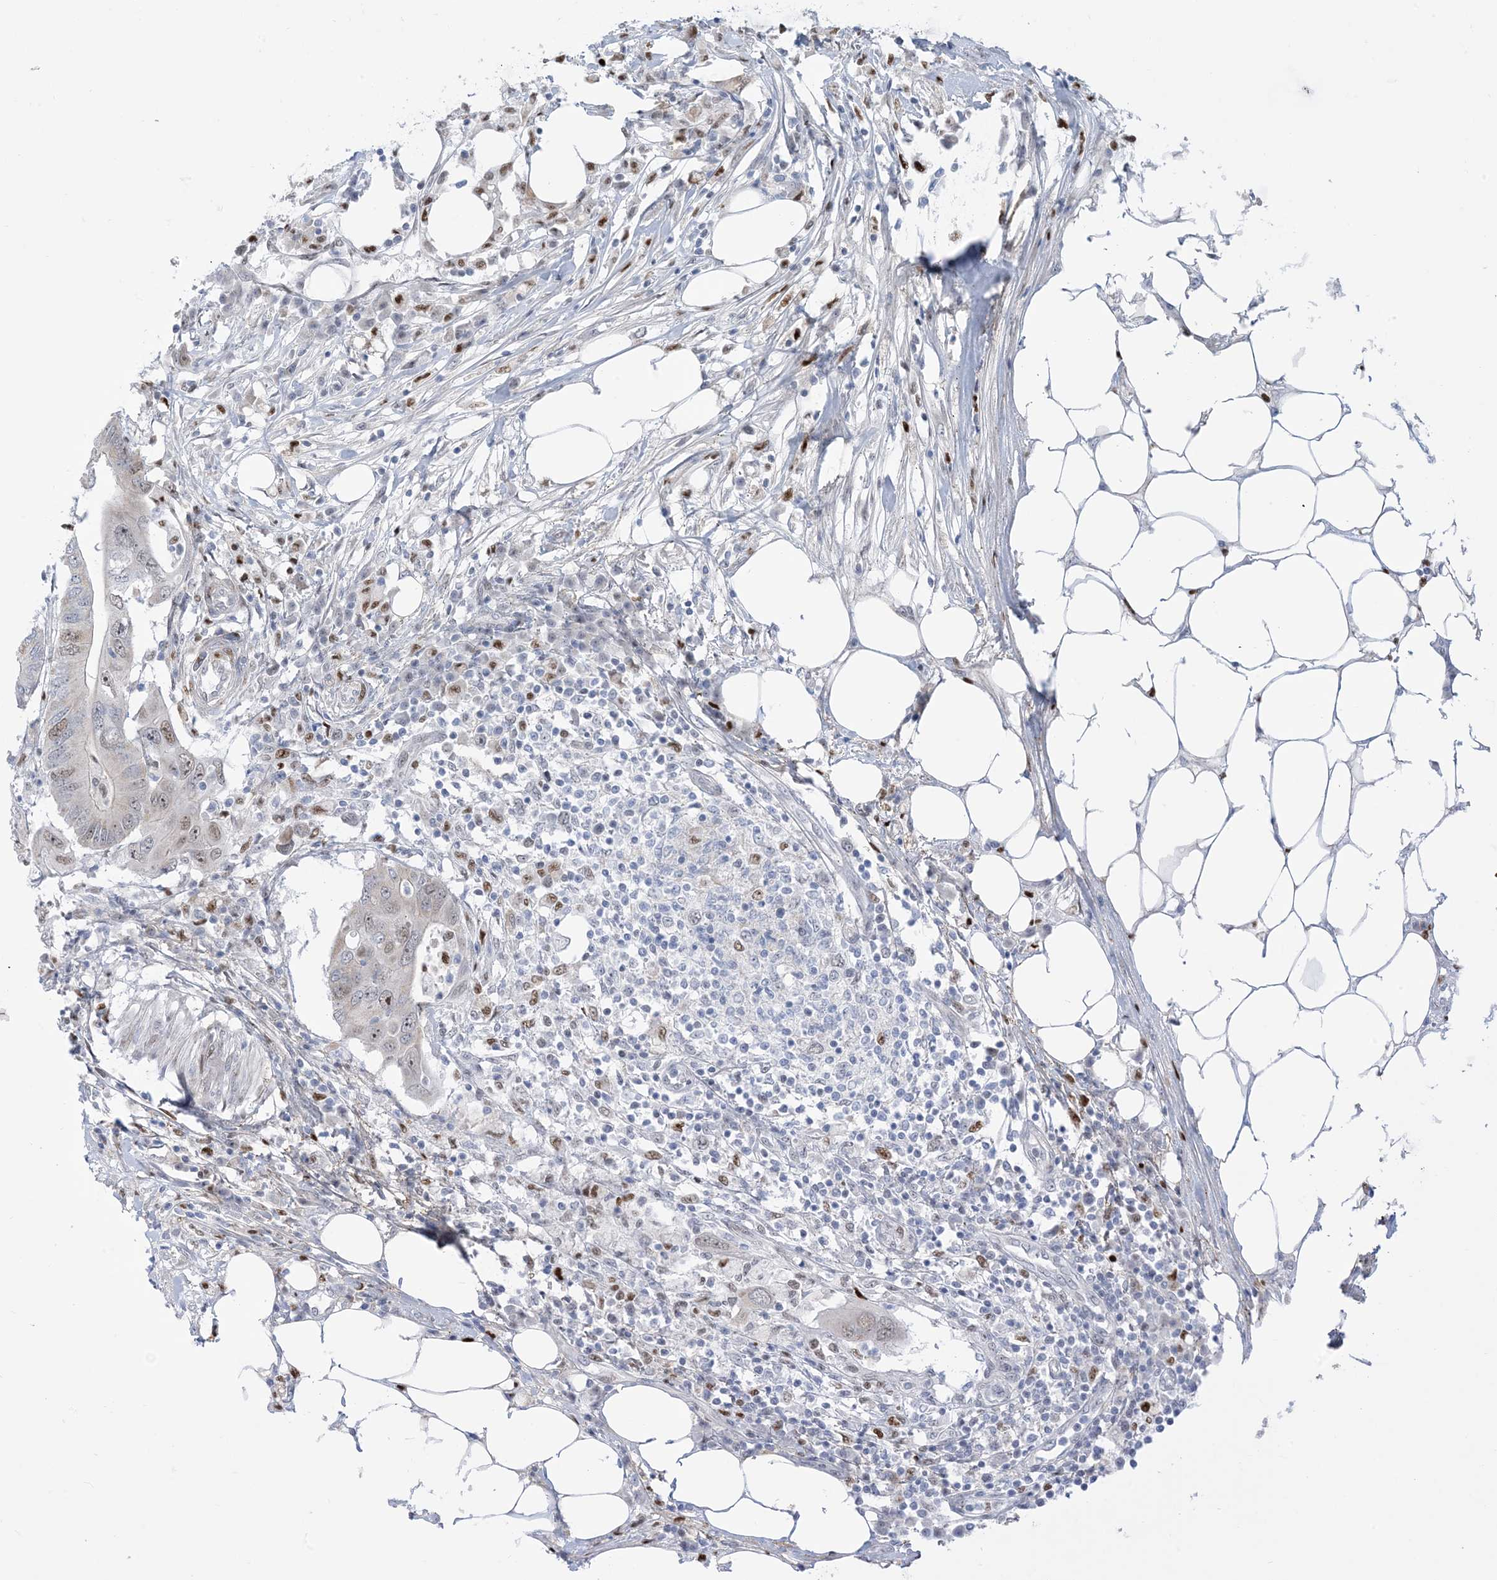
{"staining": {"intensity": "moderate", "quantity": "<25%", "location": "nuclear"}, "tissue": "colorectal cancer", "cell_type": "Tumor cells", "image_type": "cancer", "snomed": [{"axis": "morphology", "description": "Adenocarcinoma, NOS"}, {"axis": "topography", "description": "Colon"}], "caption": "Adenocarcinoma (colorectal) tissue reveals moderate nuclear positivity in about <25% of tumor cells The staining was performed using DAB (3,3'-diaminobenzidine), with brown indicating positive protein expression. Nuclei are stained blue with hematoxylin.", "gene": "MARS2", "patient": {"sex": "male", "age": 71}}